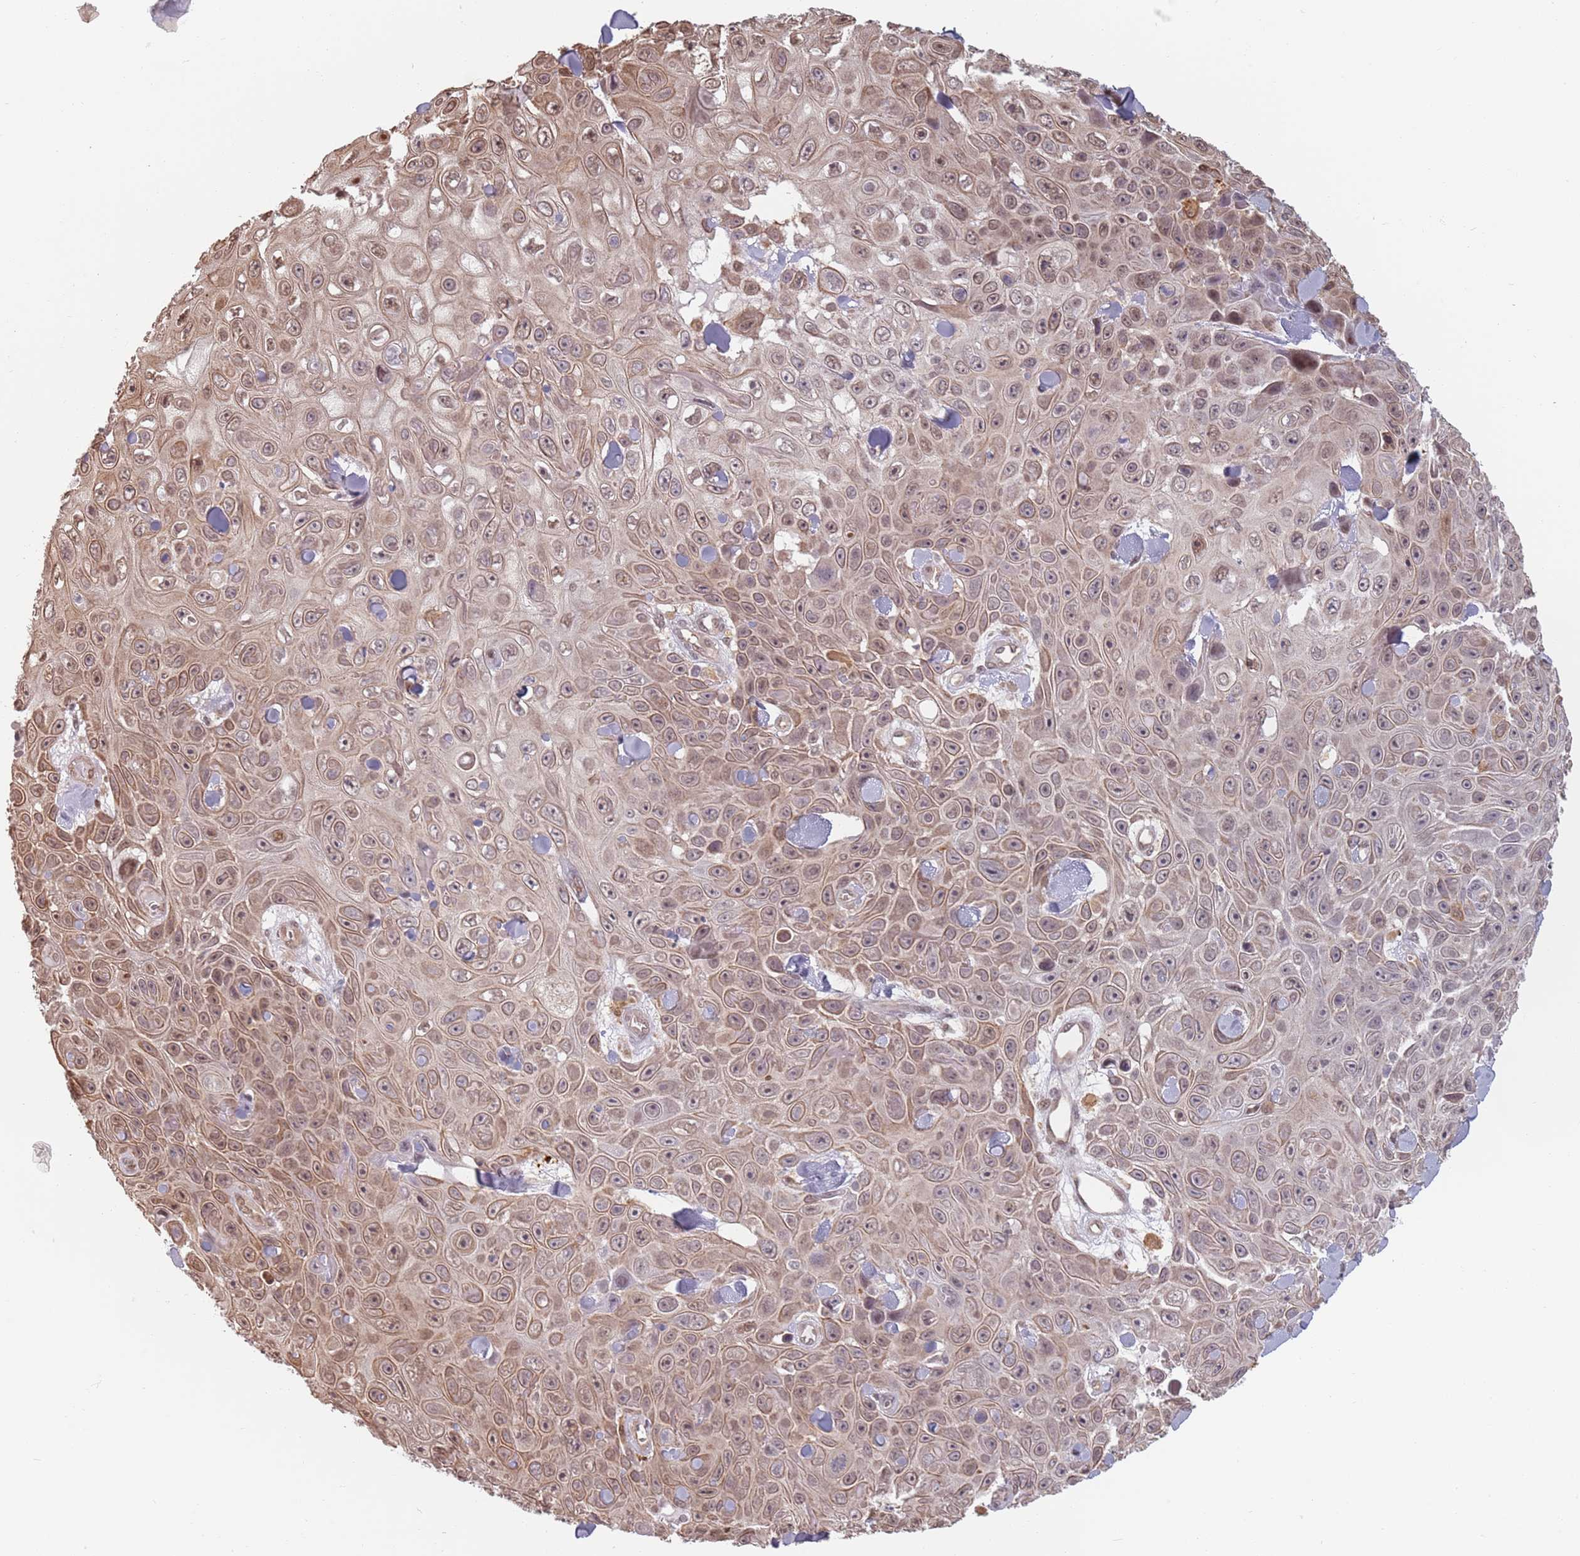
{"staining": {"intensity": "moderate", "quantity": ">75%", "location": "cytoplasmic/membranous,nuclear"}, "tissue": "skin cancer", "cell_type": "Tumor cells", "image_type": "cancer", "snomed": [{"axis": "morphology", "description": "Squamous cell carcinoma, NOS"}, {"axis": "topography", "description": "Skin"}], "caption": "High-magnification brightfield microscopy of skin cancer (squamous cell carcinoma) stained with DAB (3,3'-diaminobenzidine) (brown) and counterstained with hematoxylin (blue). tumor cells exhibit moderate cytoplasmic/membranous and nuclear expression is seen in about>75% of cells.", "gene": "PLSCR5", "patient": {"sex": "male", "age": 82}}